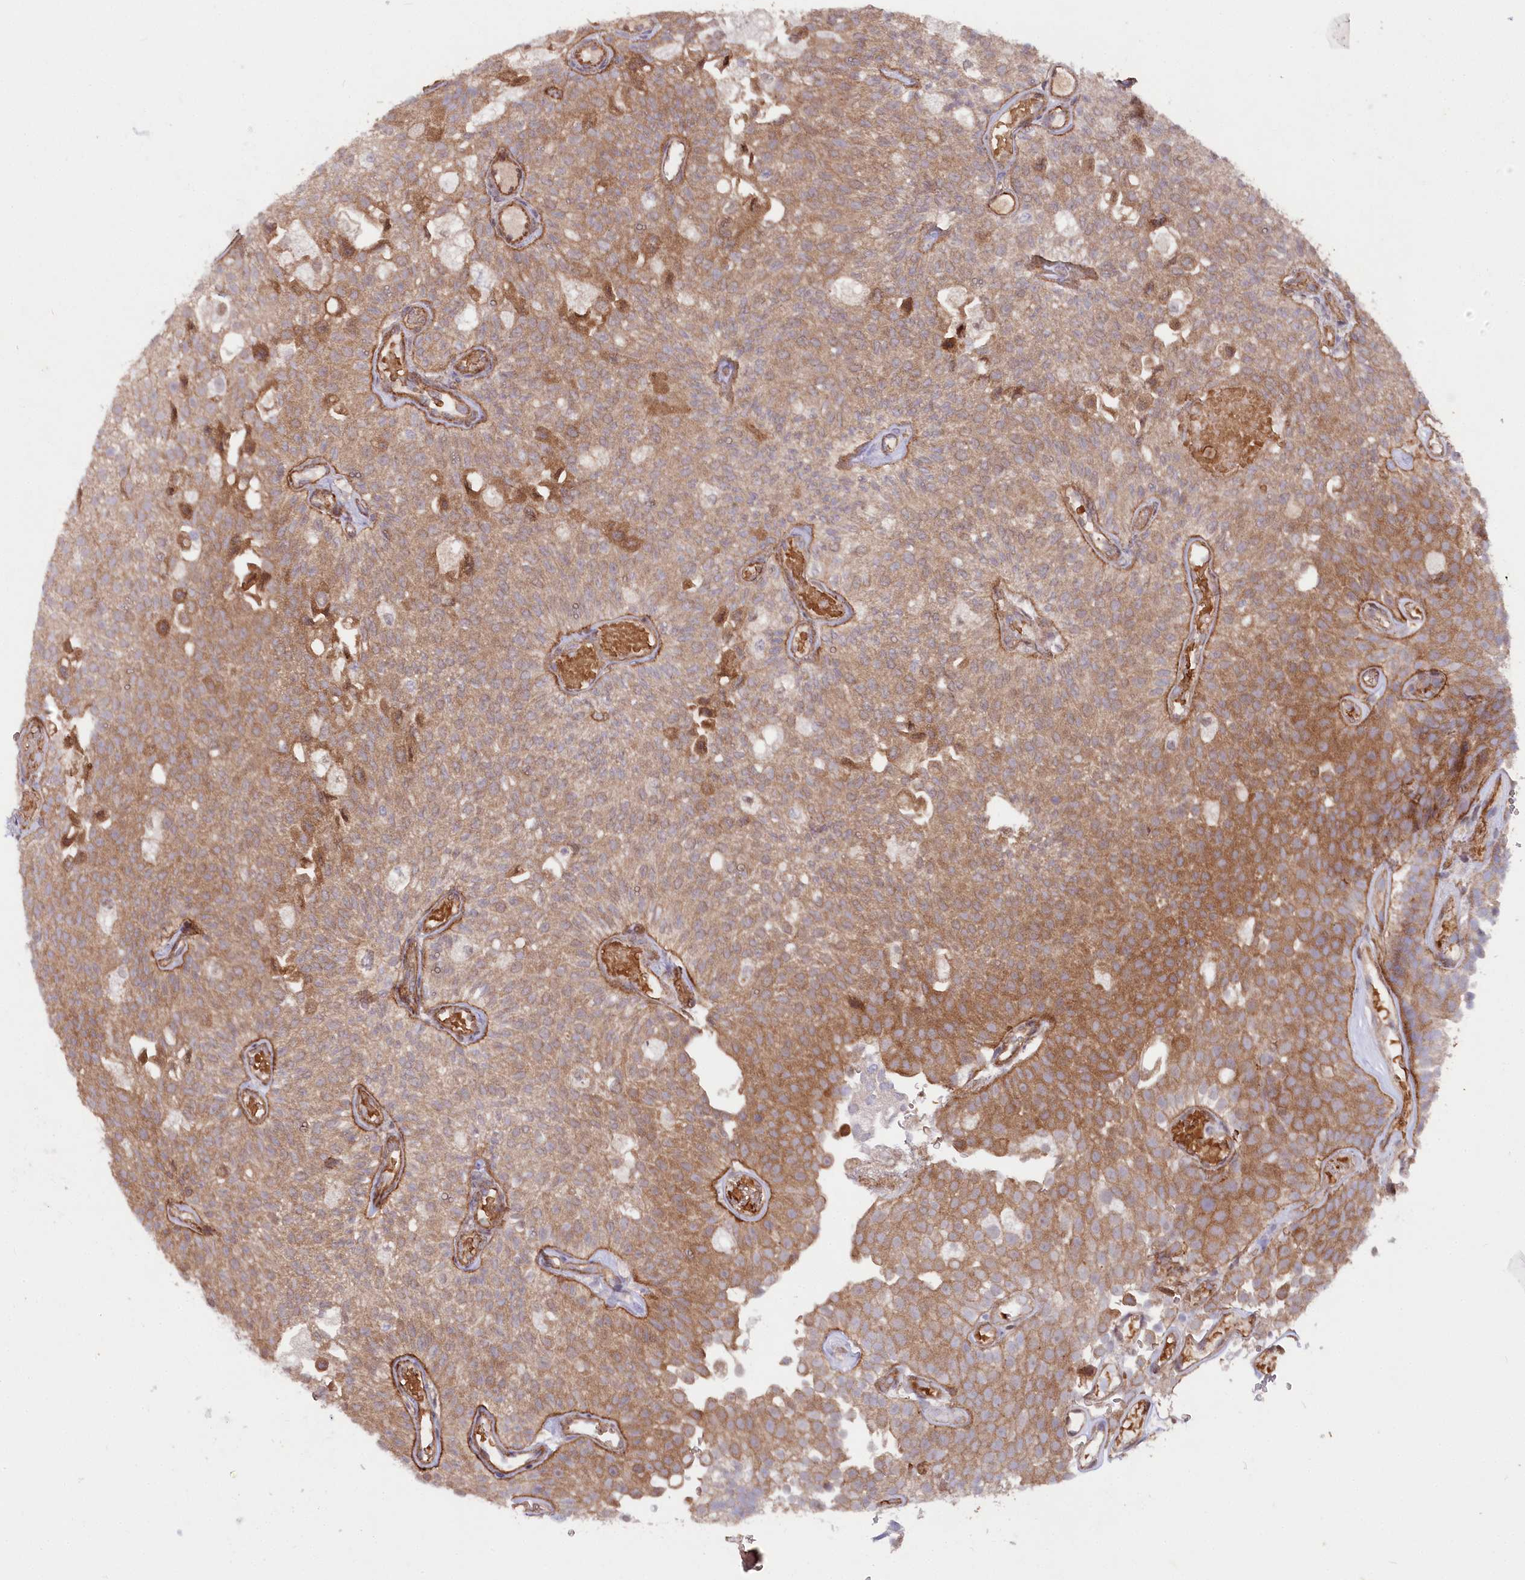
{"staining": {"intensity": "moderate", "quantity": ">75%", "location": "cytoplasmic/membranous"}, "tissue": "urothelial cancer", "cell_type": "Tumor cells", "image_type": "cancer", "snomed": [{"axis": "morphology", "description": "Urothelial carcinoma, Low grade"}, {"axis": "topography", "description": "Urinary bladder"}], "caption": "Low-grade urothelial carcinoma stained for a protein (brown) demonstrates moderate cytoplasmic/membranous positive expression in about >75% of tumor cells.", "gene": "LSG1", "patient": {"sex": "male", "age": 78}}